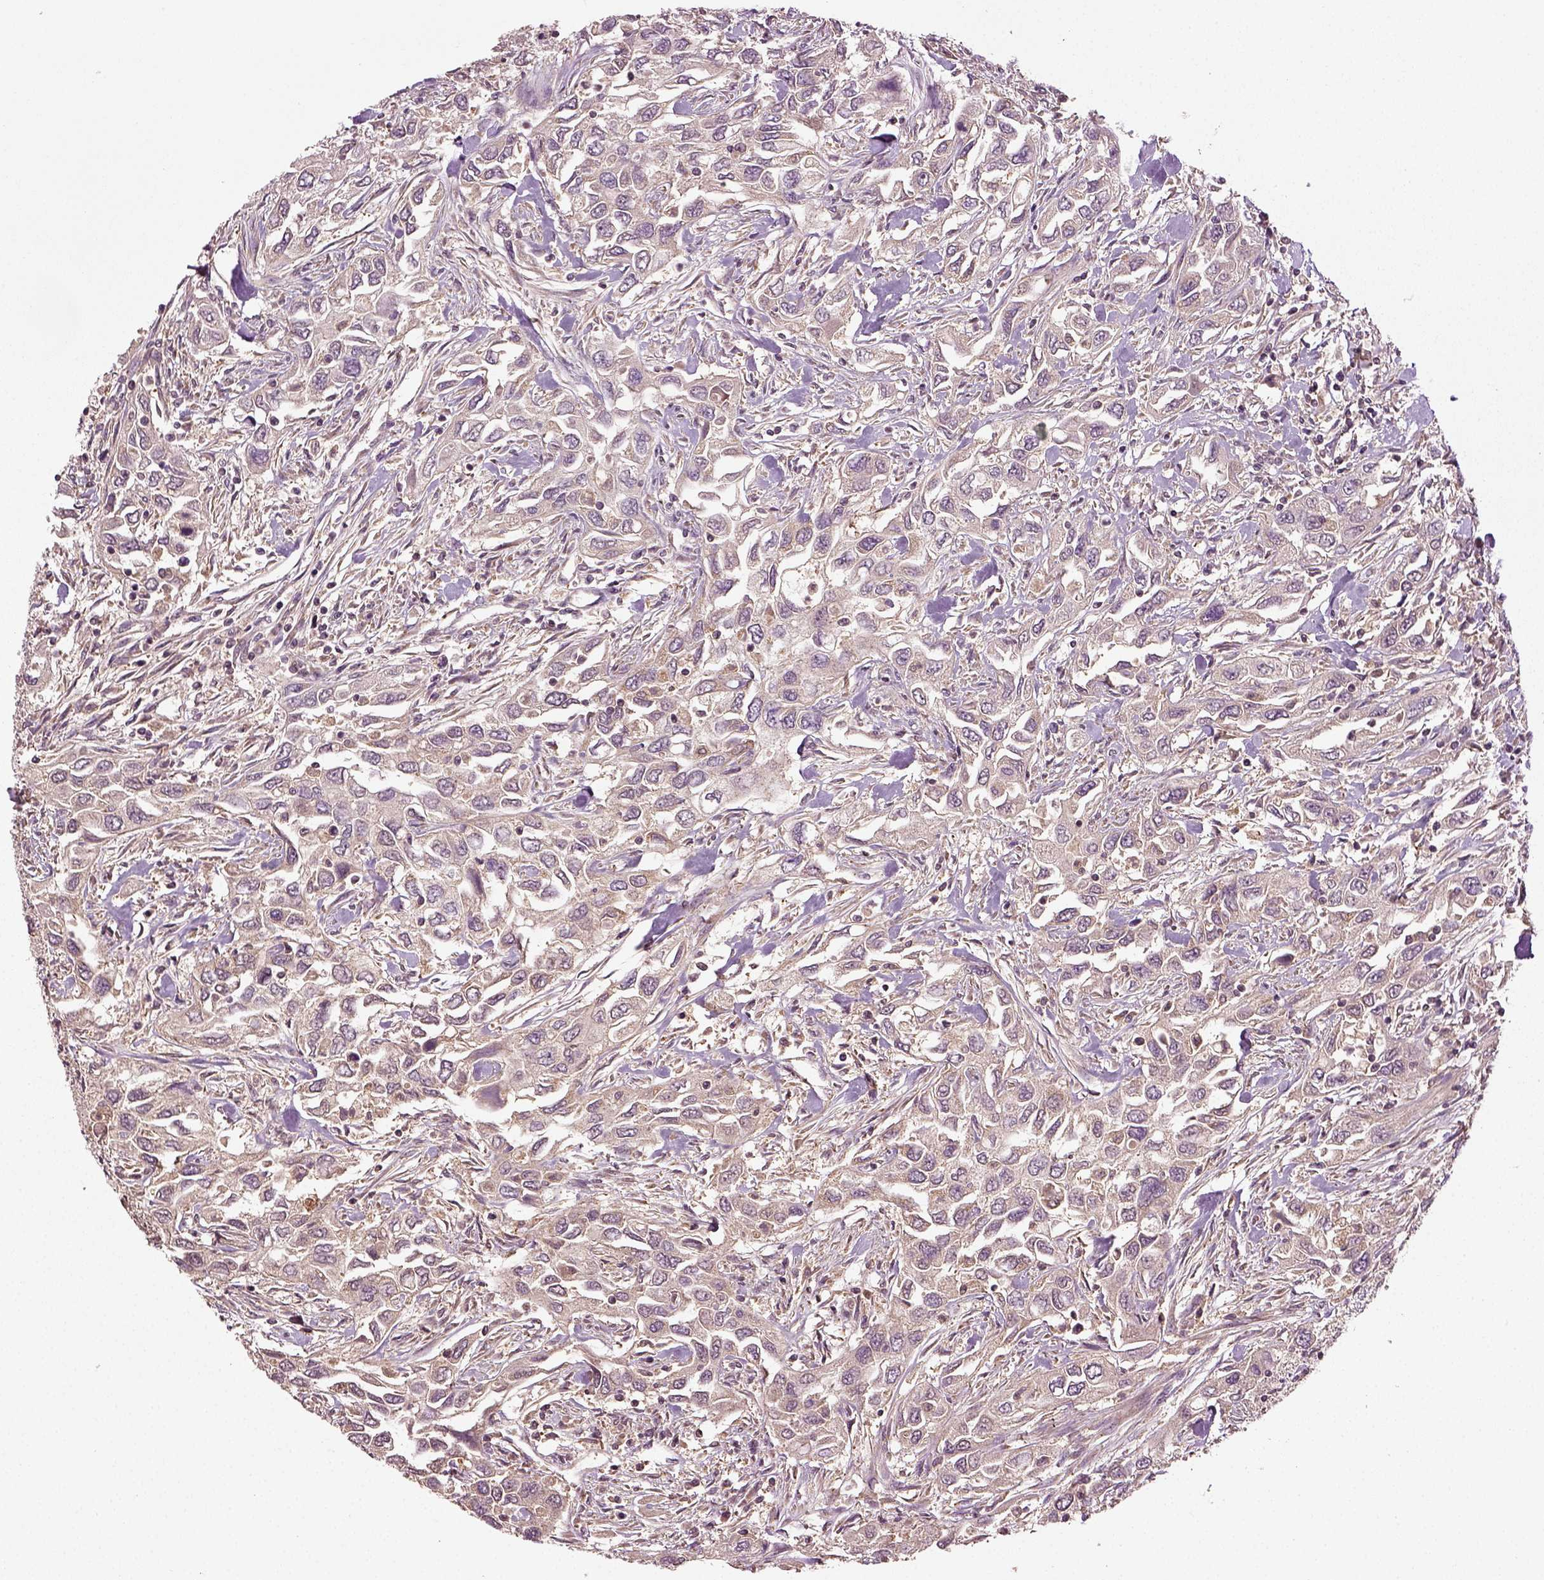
{"staining": {"intensity": "weak", "quantity": "25%-75%", "location": "cytoplasmic/membranous"}, "tissue": "urothelial cancer", "cell_type": "Tumor cells", "image_type": "cancer", "snomed": [{"axis": "morphology", "description": "Urothelial carcinoma, High grade"}, {"axis": "topography", "description": "Urinary bladder"}], "caption": "A brown stain shows weak cytoplasmic/membranous positivity of a protein in human urothelial cancer tumor cells.", "gene": "ERV3-1", "patient": {"sex": "male", "age": 76}}